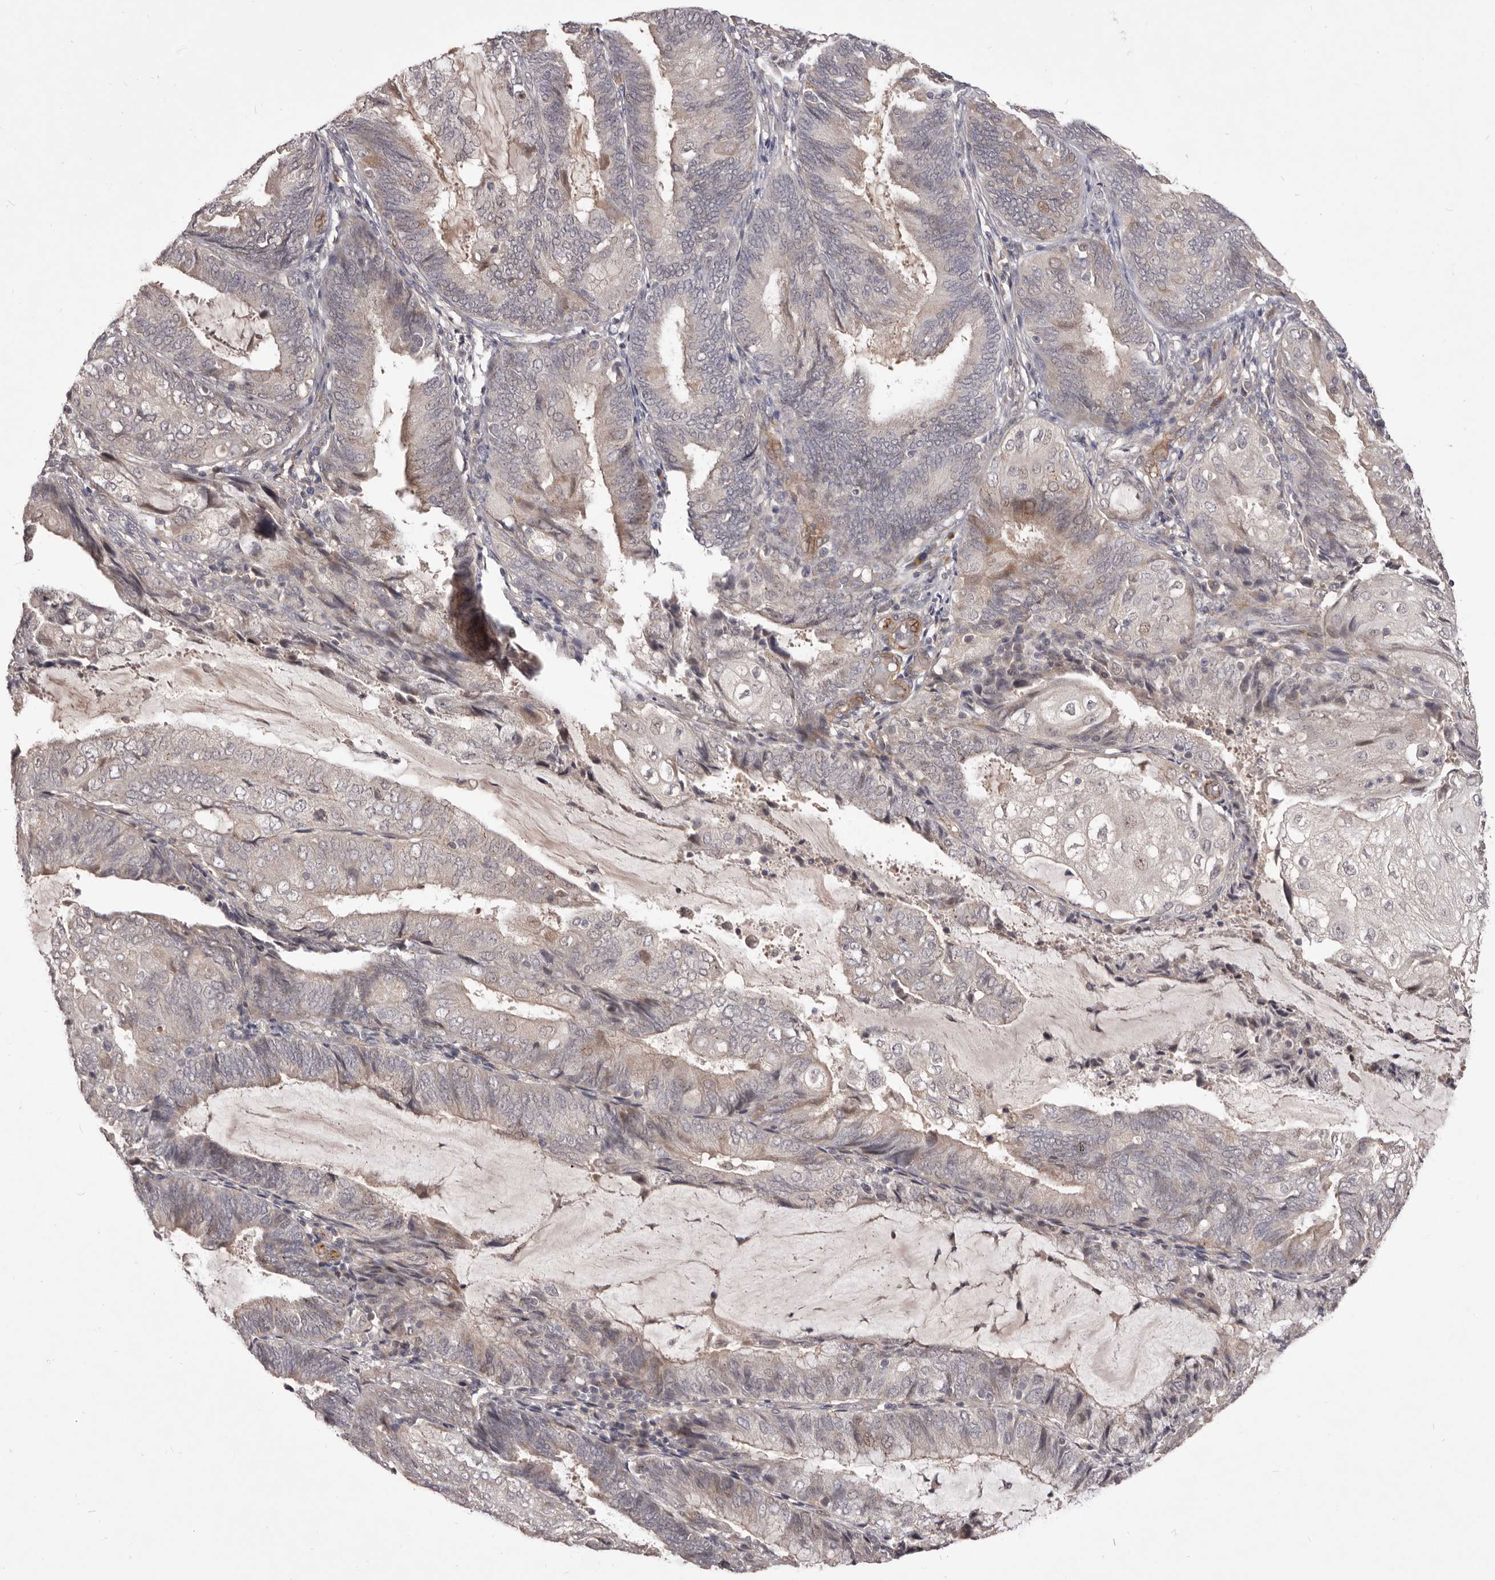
{"staining": {"intensity": "negative", "quantity": "none", "location": "none"}, "tissue": "endometrial cancer", "cell_type": "Tumor cells", "image_type": "cancer", "snomed": [{"axis": "morphology", "description": "Adenocarcinoma, NOS"}, {"axis": "topography", "description": "Endometrium"}], "caption": "IHC photomicrograph of neoplastic tissue: human adenocarcinoma (endometrial) stained with DAB displays no significant protein positivity in tumor cells.", "gene": "HBS1L", "patient": {"sex": "female", "age": 81}}